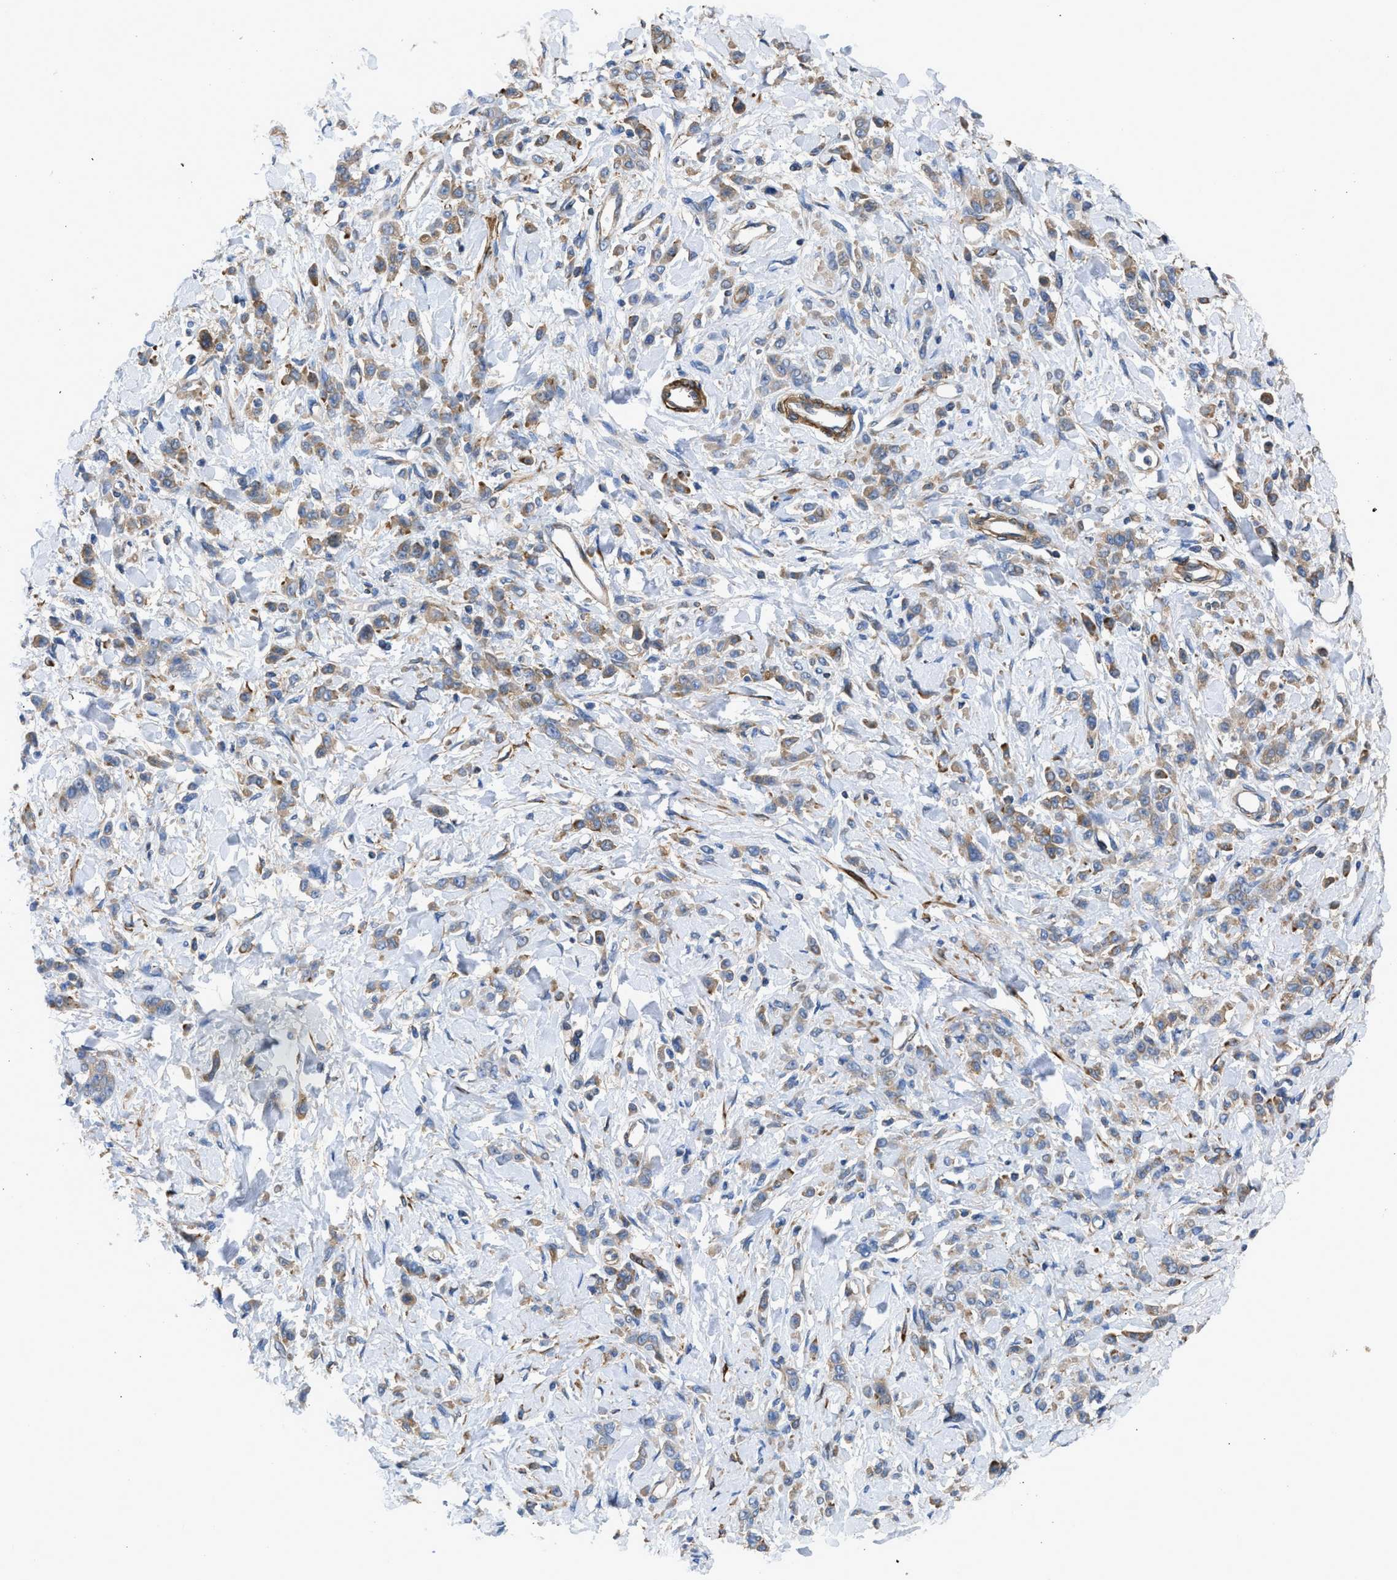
{"staining": {"intensity": "moderate", "quantity": ">75%", "location": "cytoplasmic/membranous"}, "tissue": "stomach cancer", "cell_type": "Tumor cells", "image_type": "cancer", "snomed": [{"axis": "morphology", "description": "Normal tissue, NOS"}, {"axis": "morphology", "description": "Adenocarcinoma, NOS"}, {"axis": "topography", "description": "Stomach"}], "caption": "Protein analysis of stomach cancer (adenocarcinoma) tissue reveals moderate cytoplasmic/membranous positivity in about >75% of tumor cells.", "gene": "CHKB", "patient": {"sex": "male", "age": 82}}